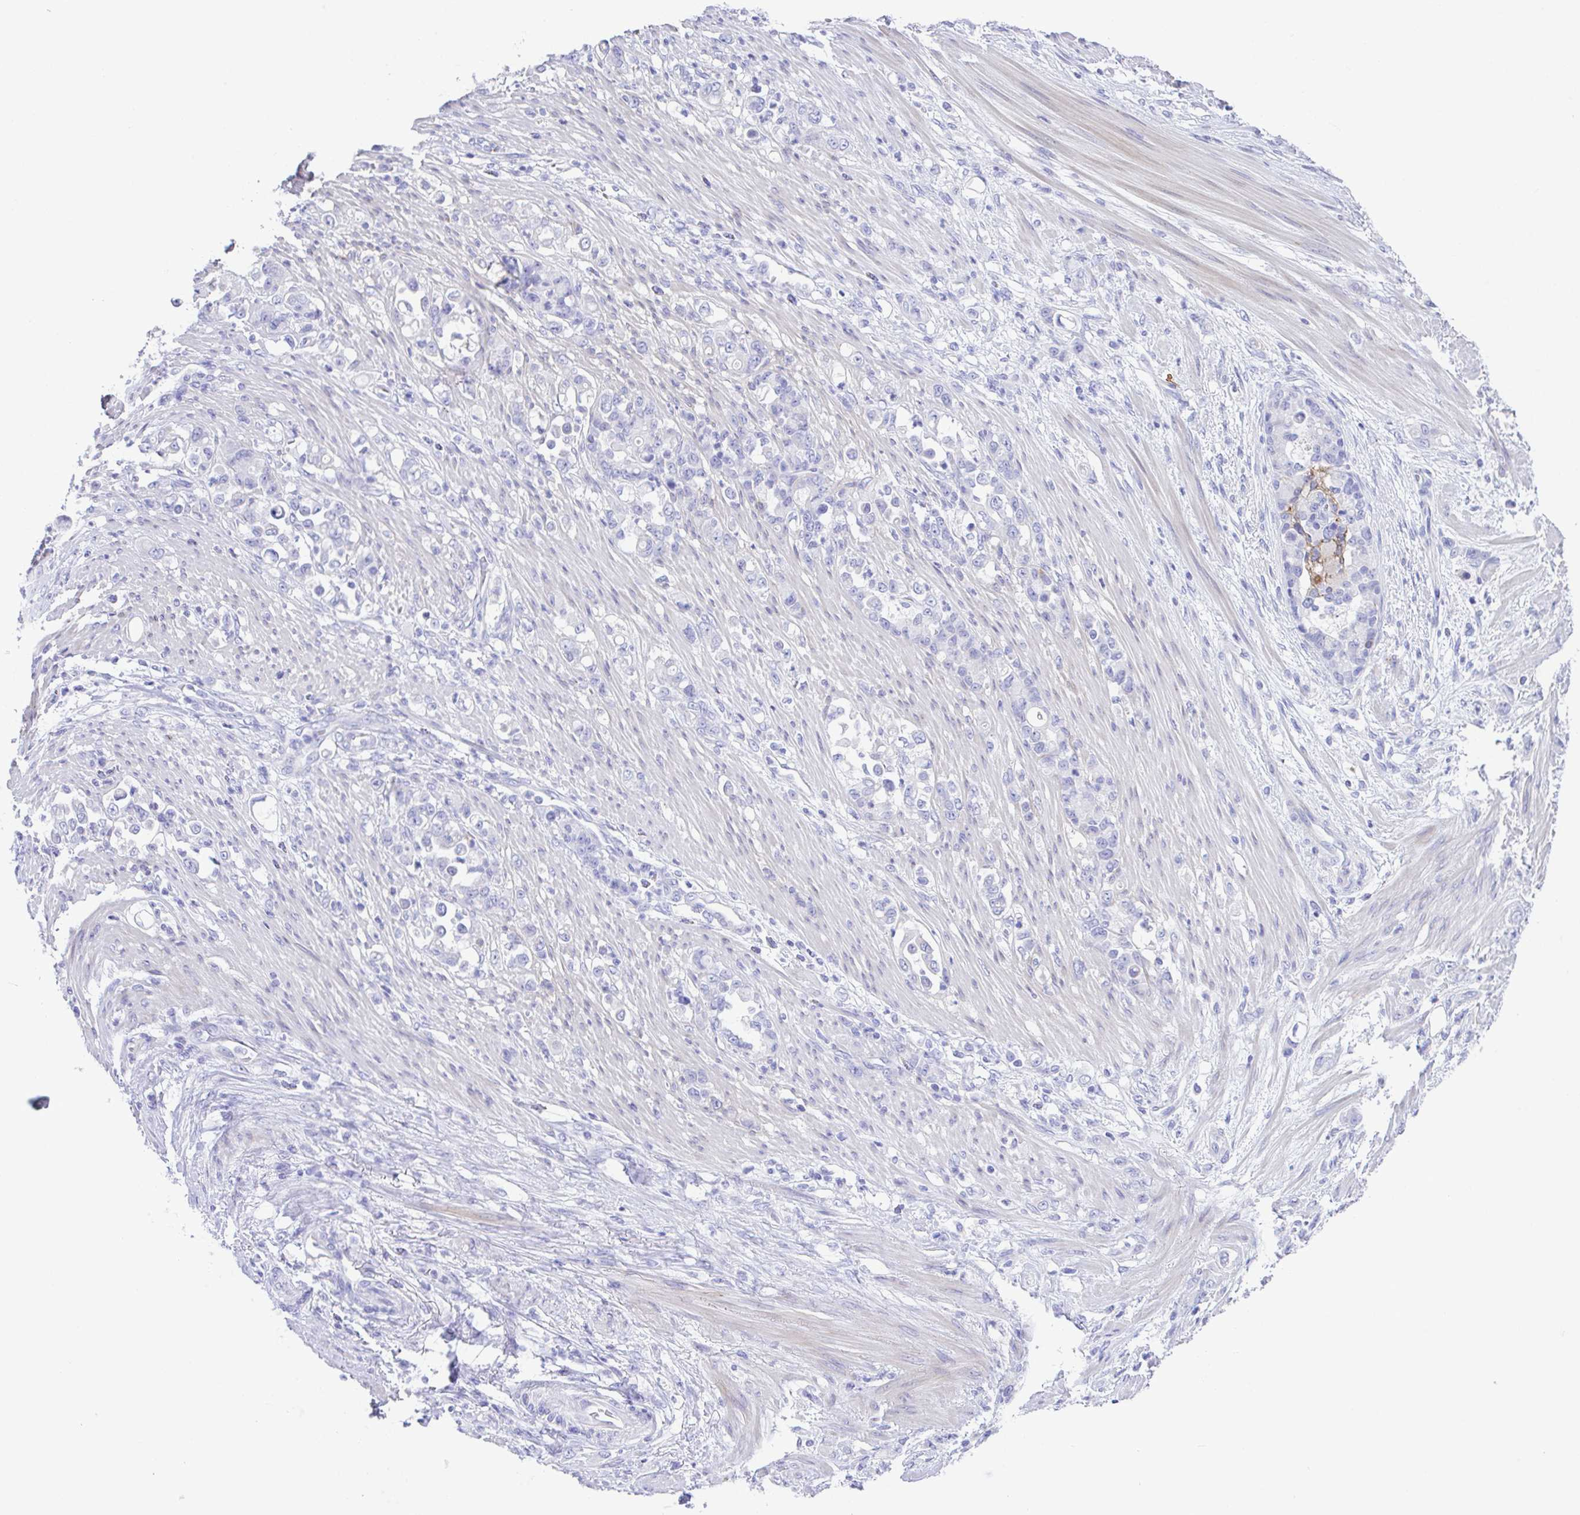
{"staining": {"intensity": "negative", "quantity": "none", "location": "none"}, "tissue": "stomach cancer", "cell_type": "Tumor cells", "image_type": "cancer", "snomed": [{"axis": "morphology", "description": "Normal tissue, NOS"}, {"axis": "morphology", "description": "Adenocarcinoma, NOS"}, {"axis": "topography", "description": "Stomach"}], "caption": "The histopathology image exhibits no staining of tumor cells in adenocarcinoma (stomach).", "gene": "SLC16A6", "patient": {"sex": "female", "age": 79}}